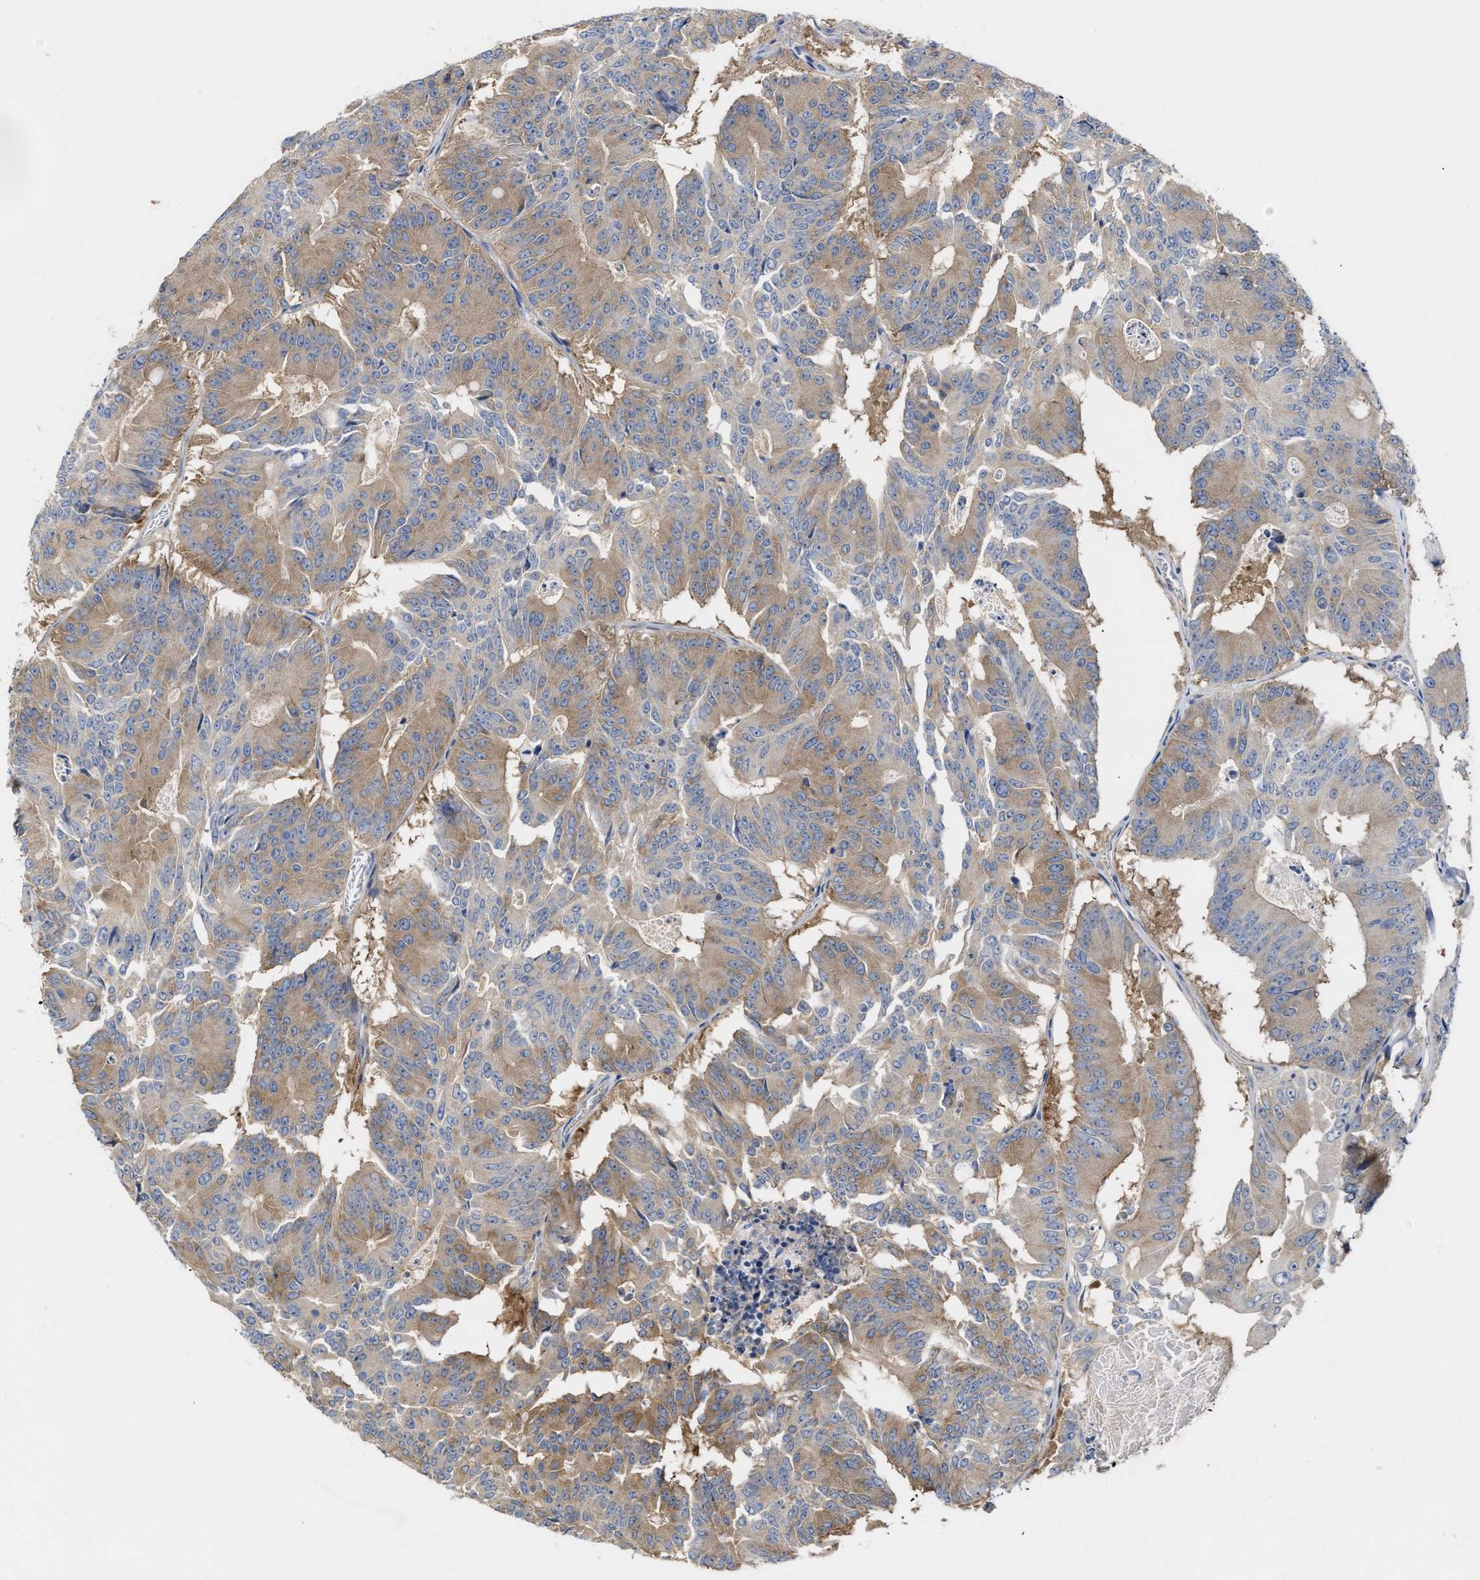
{"staining": {"intensity": "weak", "quantity": "25%-75%", "location": "cytoplasmic/membranous"}, "tissue": "colorectal cancer", "cell_type": "Tumor cells", "image_type": "cancer", "snomed": [{"axis": "morphology", "description": "Adenocarcinoma, NOS"}, {"axis": "topography", "description": "Colon"}], "caption": "Immunohistochemistry (DAB) staining of colorectal cancer (adenocarcinoma) displays weak cytoplasmic/membranous protein positivity in about 25%-75% of tumor cells.", "gene": "BBLN", "patient": {"sex": "male", "age": 87}}